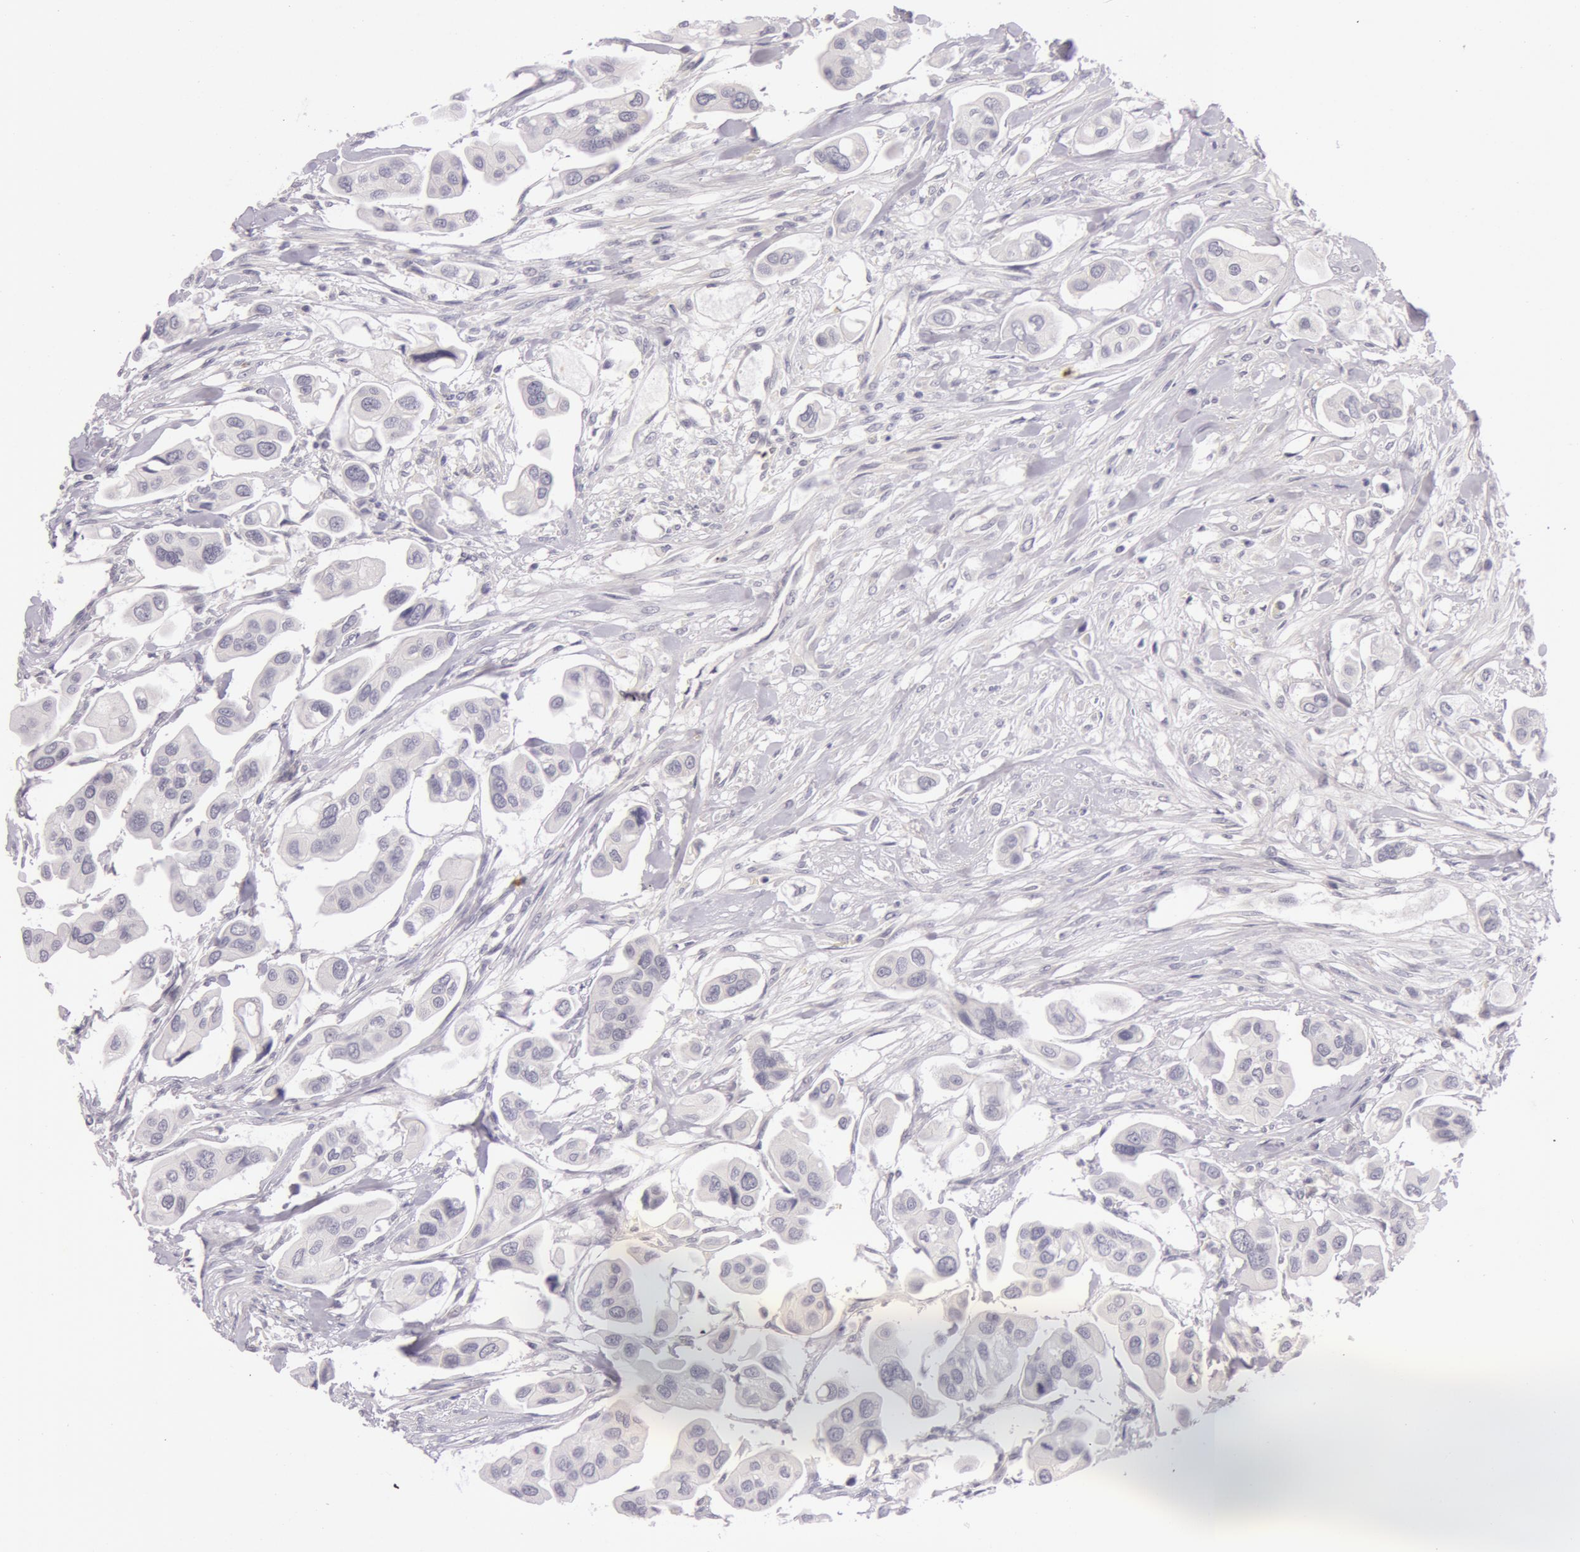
{"staining": {"intensity": "negative", "quantity": "none", "location": "none"}, "tissue": "urothelial cancer", "cell_type": "Tumor cells", "image_type": "cancer", "snomed": [{"axis": "morphology", "description": "Adenocarcinoma, NOS"}, {"axis": "topography", "description": "Urinary bladder"}], "caption": "The immunohistochemistry (IHC) photomicrograph has no significant positivity in tumor cells of adenocarcinoma tissue. Brightfield microscopy of IHC stained with DAB (brown) and hematoxylin (blue), captured at high magnification.", "gene": "RBMY1F", "patient": {"sex": "male", "age": 61}}